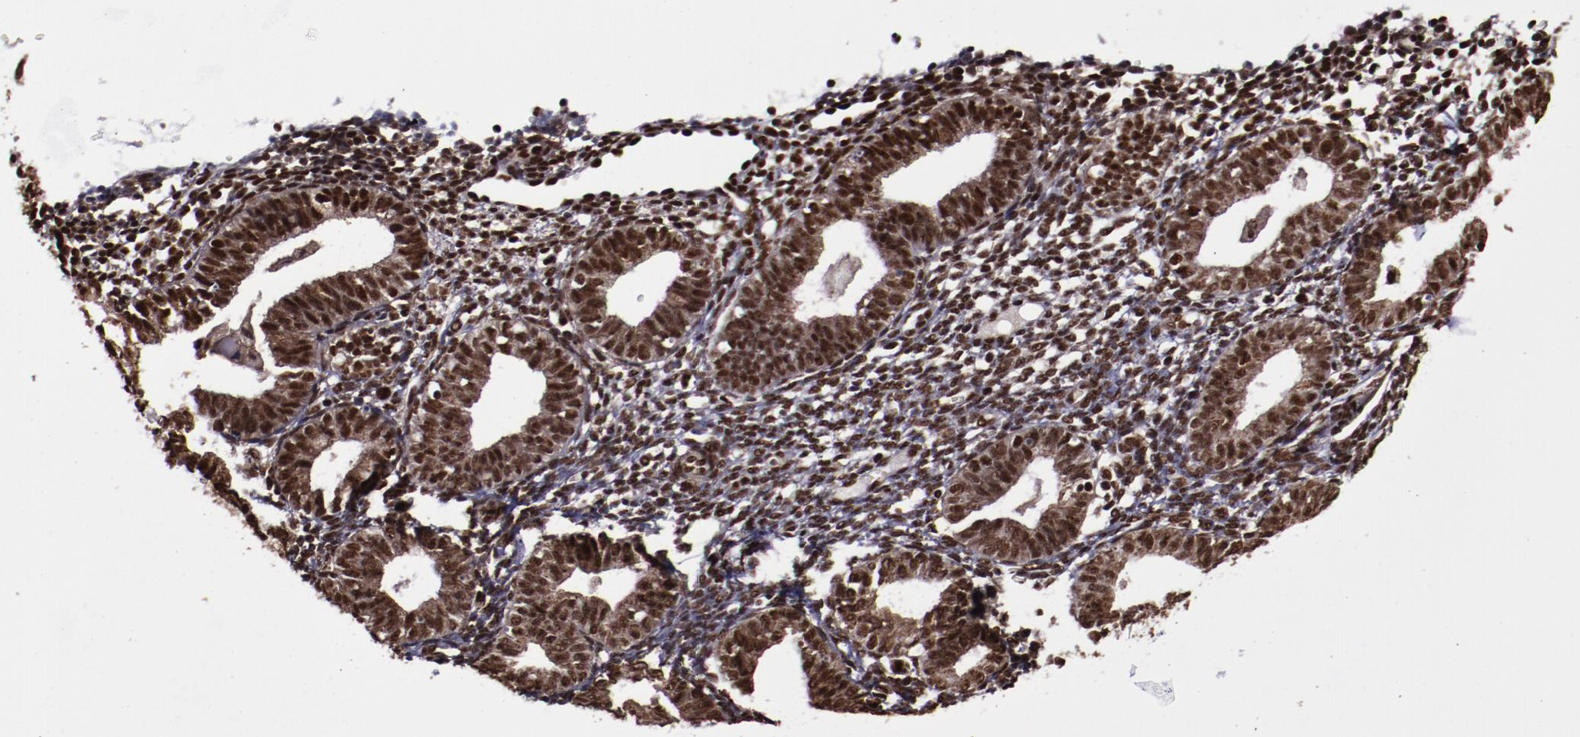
{"staining": {"intensity": "strong", "quantity": ">75%", "location": "nuclear"}, "tissue": "endometrium", "cell_type": "Cells in endometrial stroma", "image_type": "normal", "snomed": [{"axis": "morphology", "description": "Normal tissue, NOS"}, {"axis": "topography", "description": "Endometrium"}], "caption": "DAB (3,3'-diaminobenzidine) immunohistochemical staining of normal human endometrium reveals strong nuclear protein positivity in approximately >75% of cells in endometrial stroma.", "gene": "SNW1", "patient": {"sex": "female", "age": 61}}